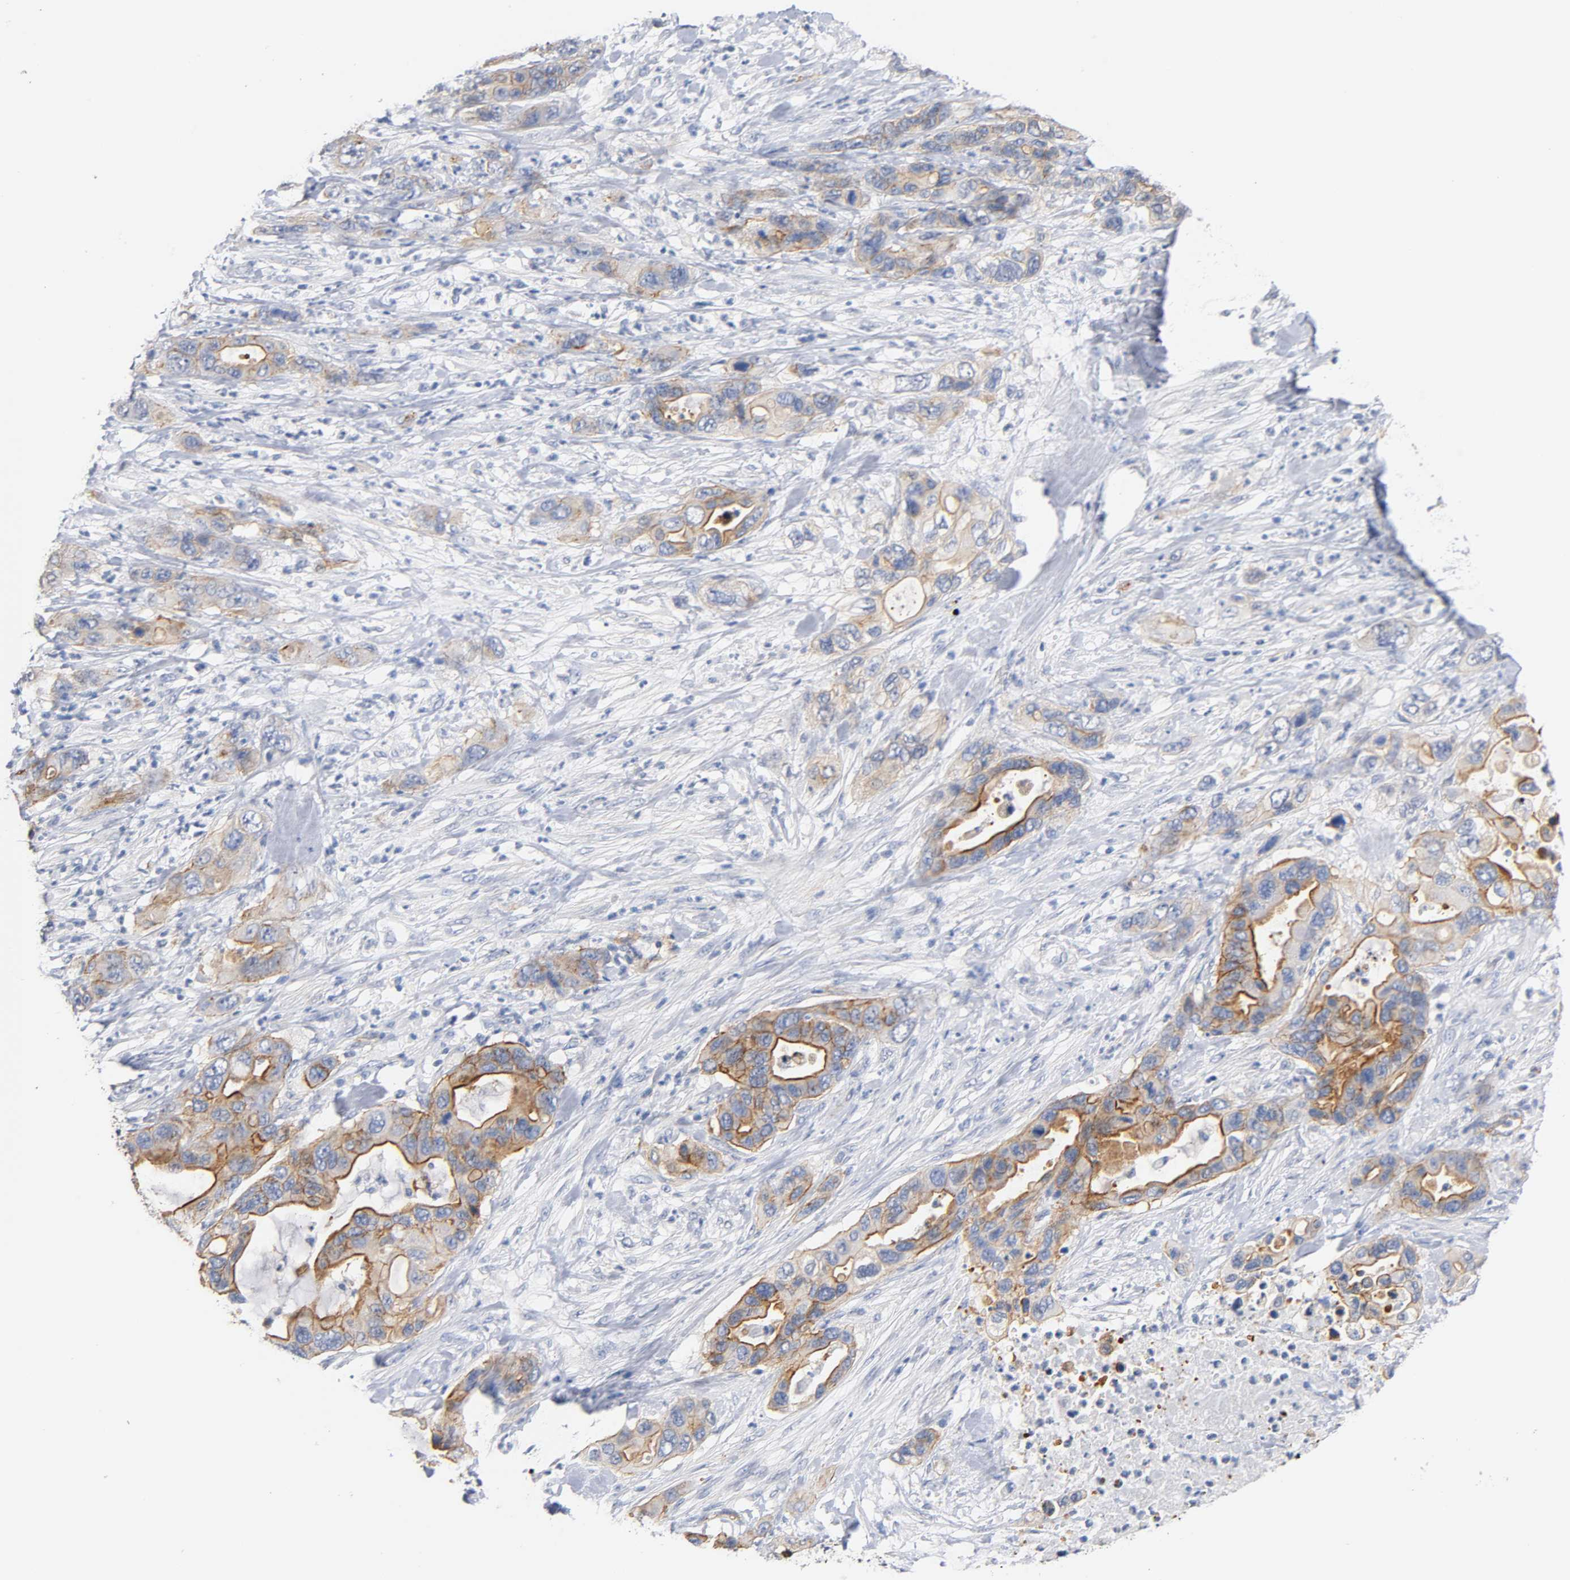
{"staining": {"intensity": "moderate", "quantity": "25%-75%", "location": "cytoplasmic/membranous"}, "tissue": "pancreatic cancer", "cell_type": "Tumor cells", "image_type": "cancer", "snomed": [{"axis": "morphology", "description": "Adenocarcinoma, NOS"}, {"axis": "topography", "description": "Pancreas"}], "caption": "Immunohistochemistry (IHC) micrograph of neoplastic tissue: human adenocarcinoma (pancreatic) stained using immunohistochemistry exhibits medium levels of moderate protein expression localized specifically in the cytoplasmic/membranous of tumor cells, appearing as a cytoplasmic/membranous brown color.", "gene": "SPTAN1", "patient": {"sex": "female", "age": 71}}